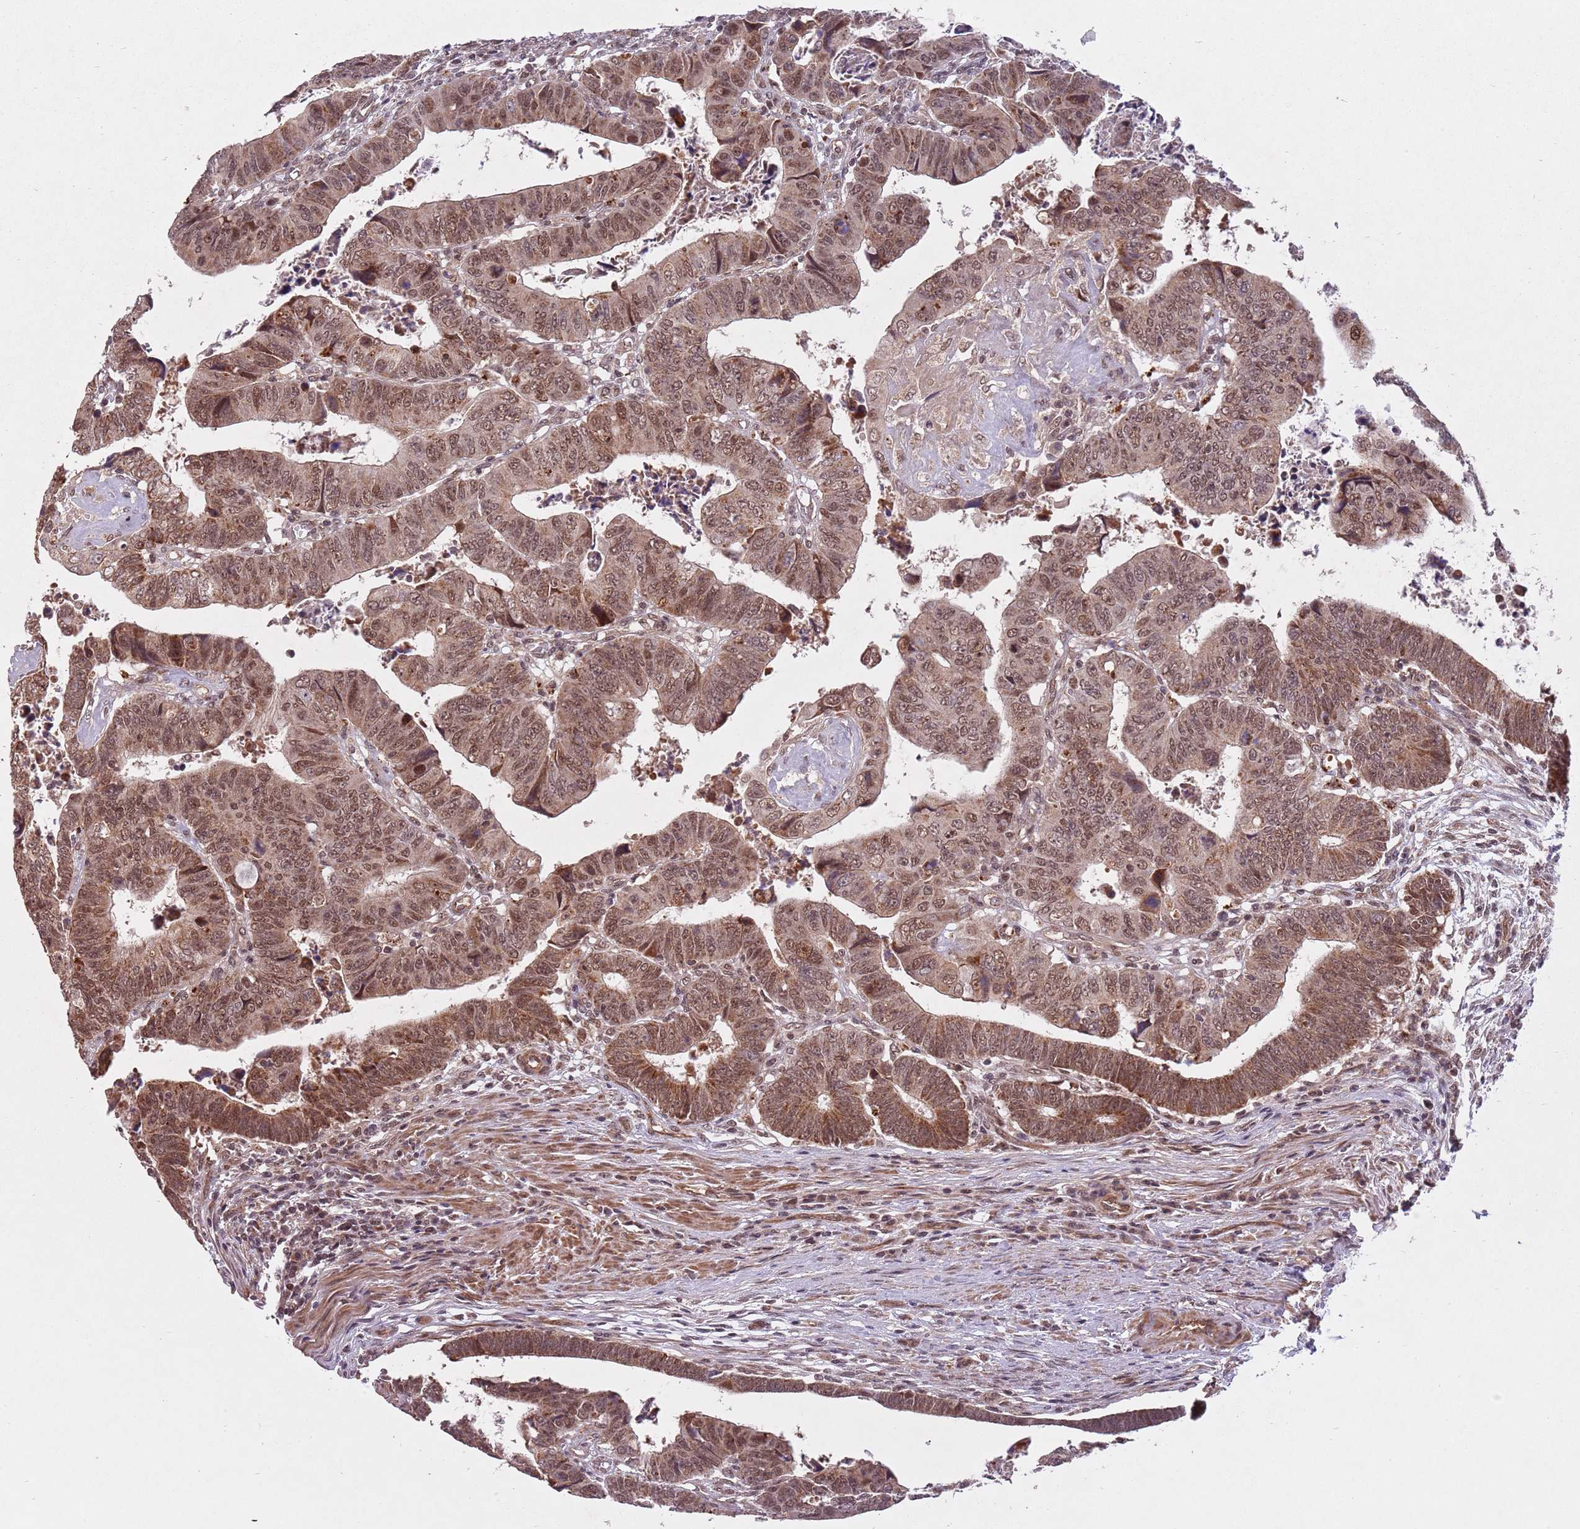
{"staining": {"intensity": "moderate", "quantity": ">75%", "location": "cytoplasmic/membranous,nuclear"}, "tissue": "colorectal cancer", "cell_type": "Tumor cells", "image_type": "cancer", "snomed": [{"axis": "morphology", "description": "Normal tissue, NOS"}, {"axis": "morphology", "description": "Adenocarcinoma, NOS"}, {"axis": "topography", "description": "Rectum"}], "caption": "A histopathology image of colorectal cancer (adenocarcinoma) stained for a protein displays moderate cytoplasmic/membranous and nuclear brown staining in tumor cells.", "gene": "SUDS3", "patient": {"sex": "female", "age": 65}}